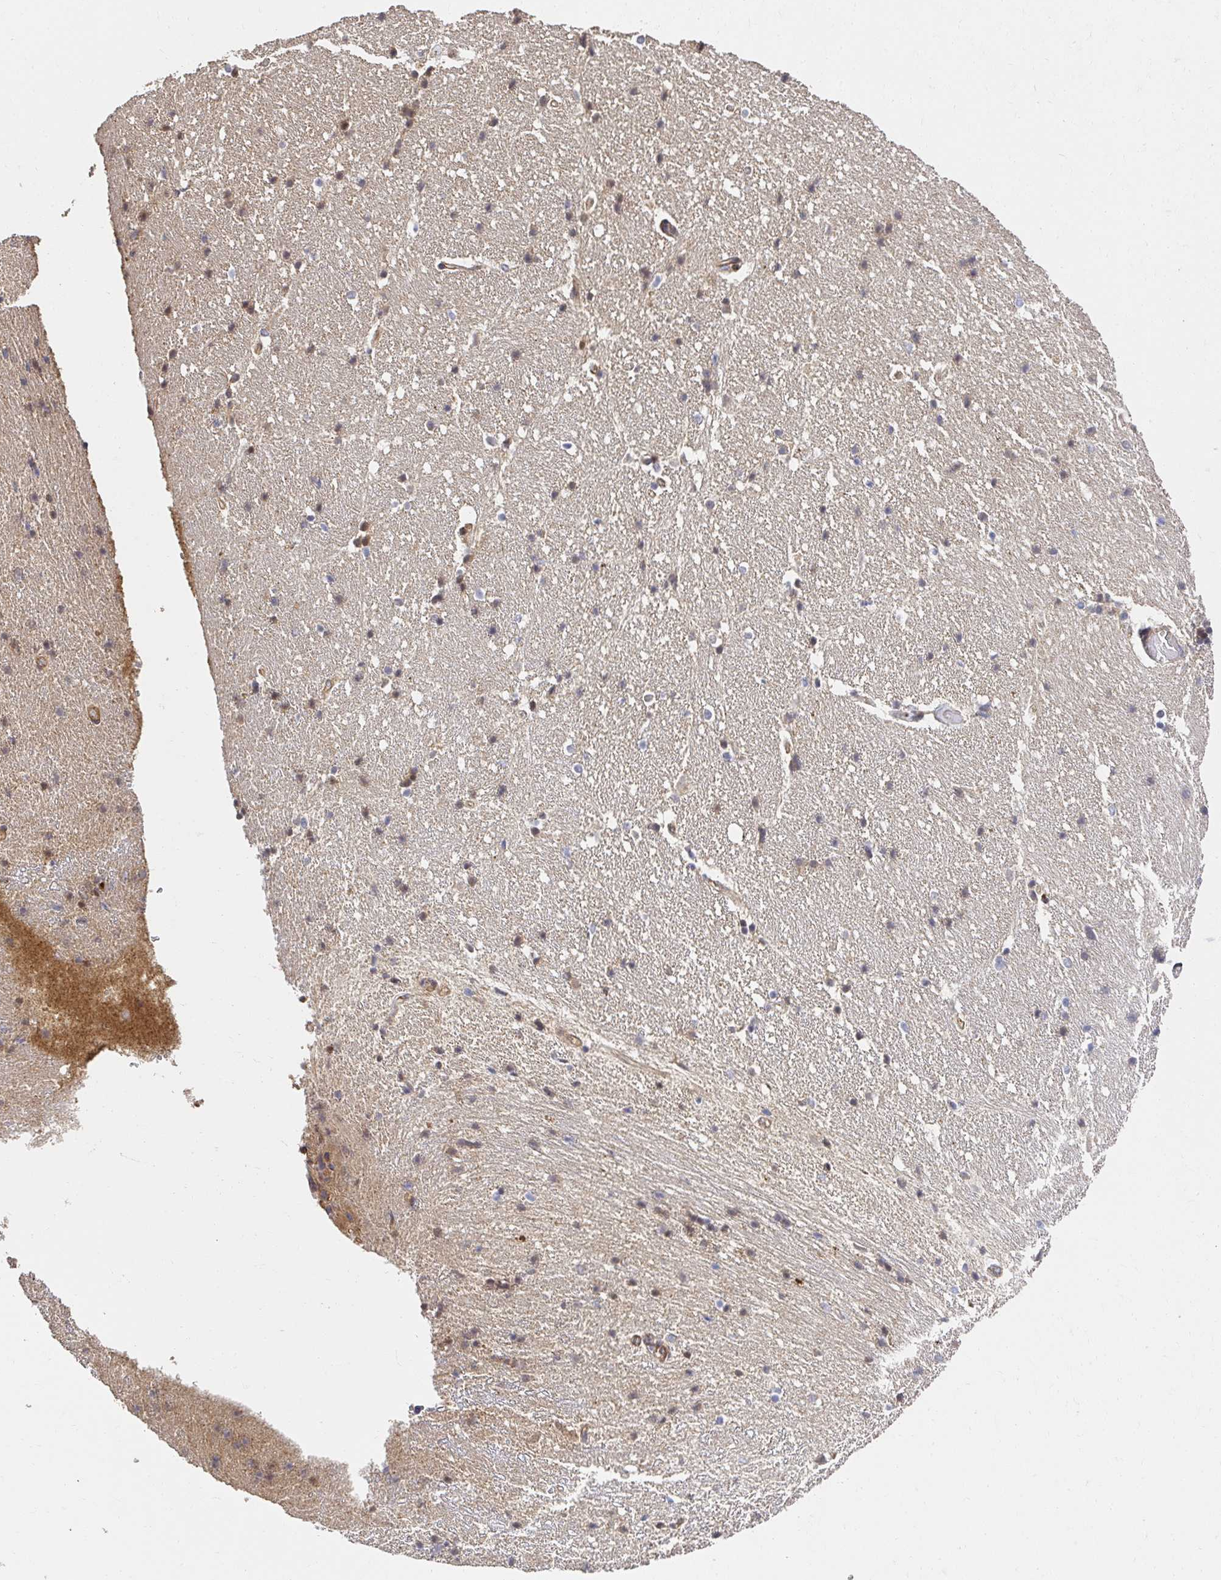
{"staining": {"intensity": "weak", "quantity": "<25%", "location": "nuclear"}, "tissue": "hippocampus", "cell_type": "Glial cells", "image_type": "normal", "snomed": [{"axis": "morphology", "description": "Normal tissue, NOS"}, {"axis": "topography", "description": "Hippocampus"}], "caption": "Immunohistochemical staining of unremarkable hippocampus displays no significant expression in glial cells.", "gene": "APBB1", "patient": {"sex": "male", "age": 63}}